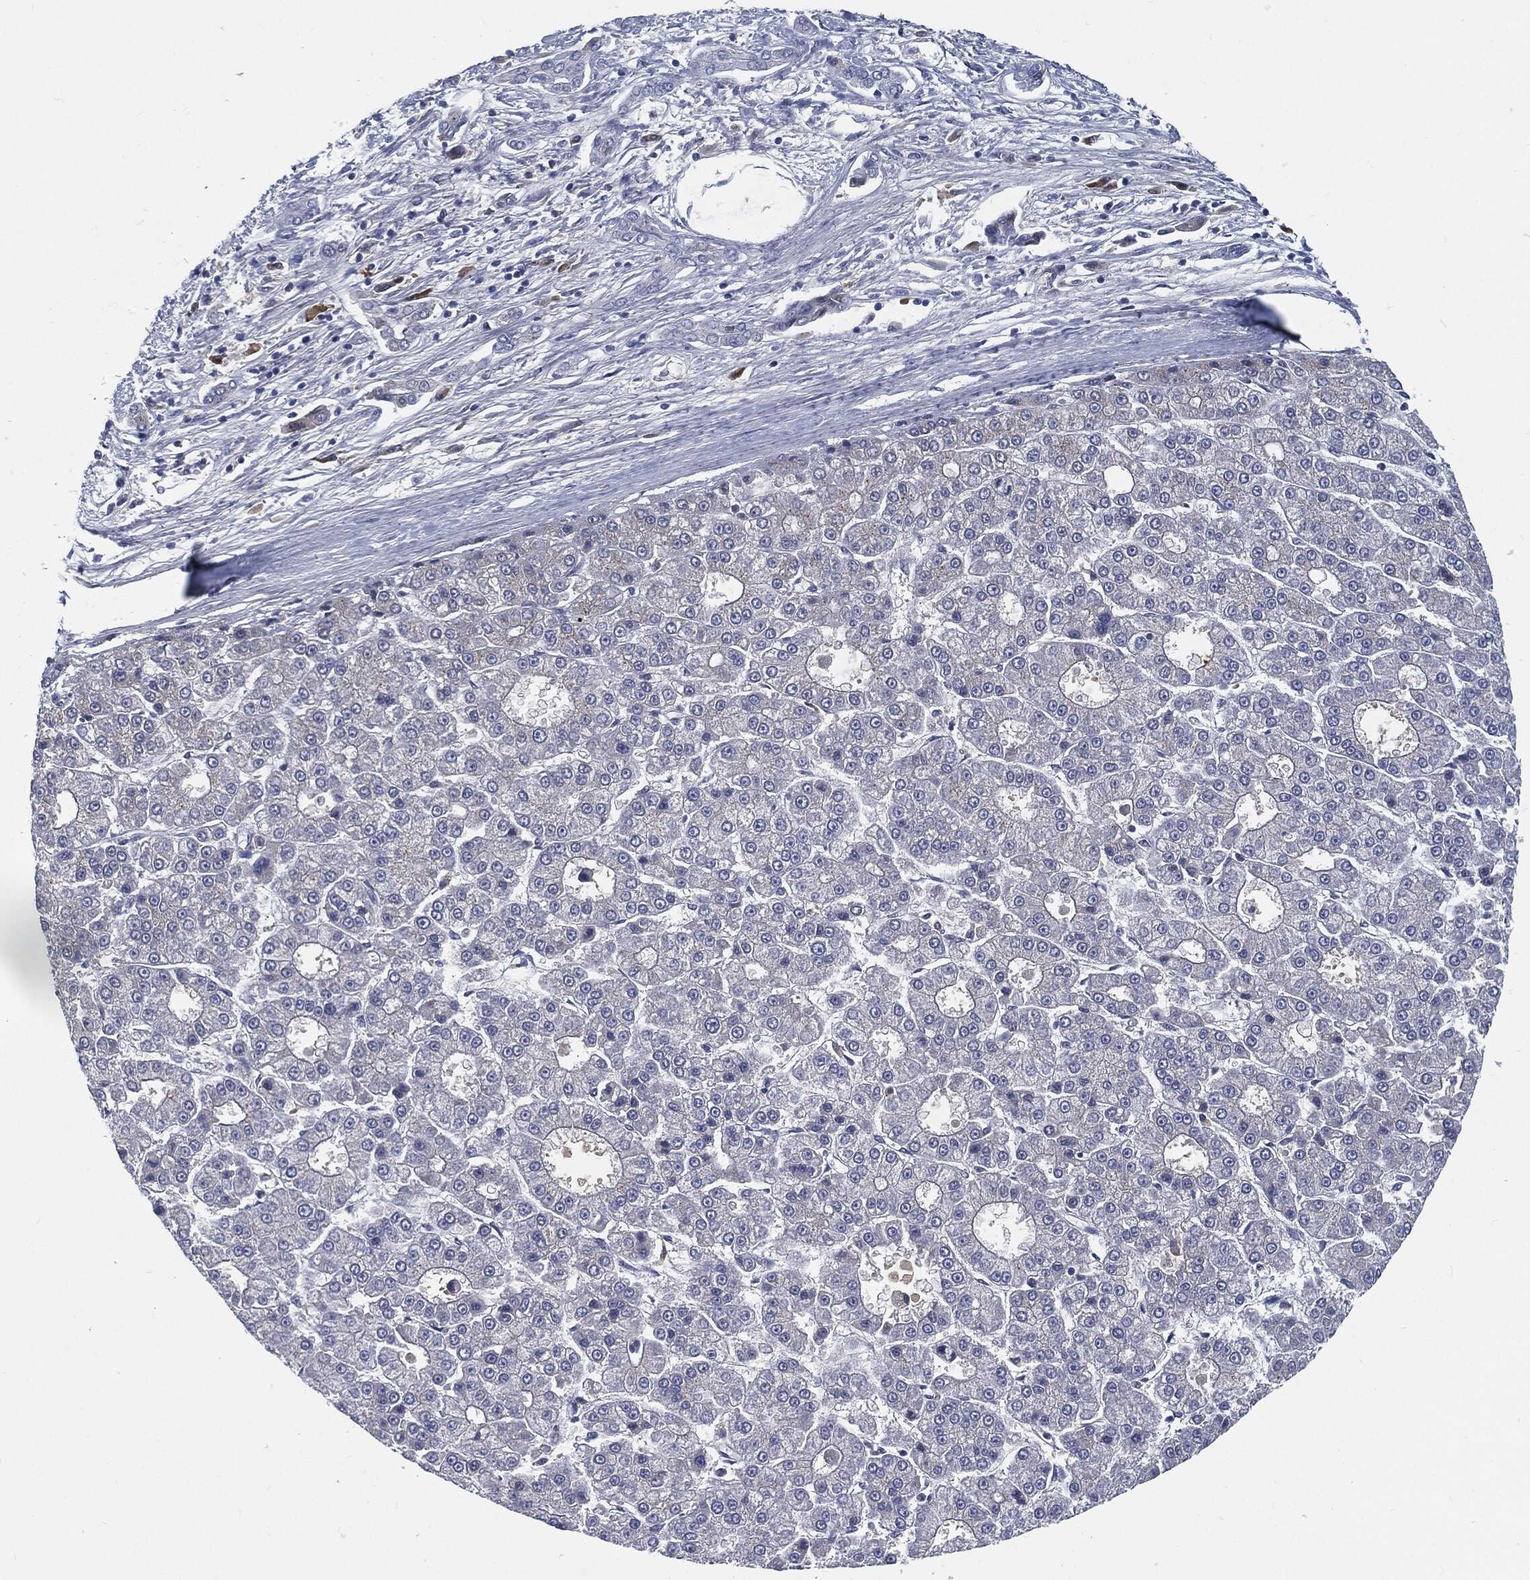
{"staining": {"intensity": "negative", "quantity": "none", "location": "none"}, "tissue": "liver cancer", "cell_type": "Tumor cells", "image_type": "cancer", "snomed": [{"axis": "morphology", "description": "Carcinoma, Hepatocellular, NOS"}, {"axis": "topography", "description": "Liver"}], "caption": "Hepatocellular carcinoma (liver) was stained to show a protein in brown. There is no significant staining in tumor cells.", "gene": "MST1", "patient": {"sex": "male", "age": 70}}